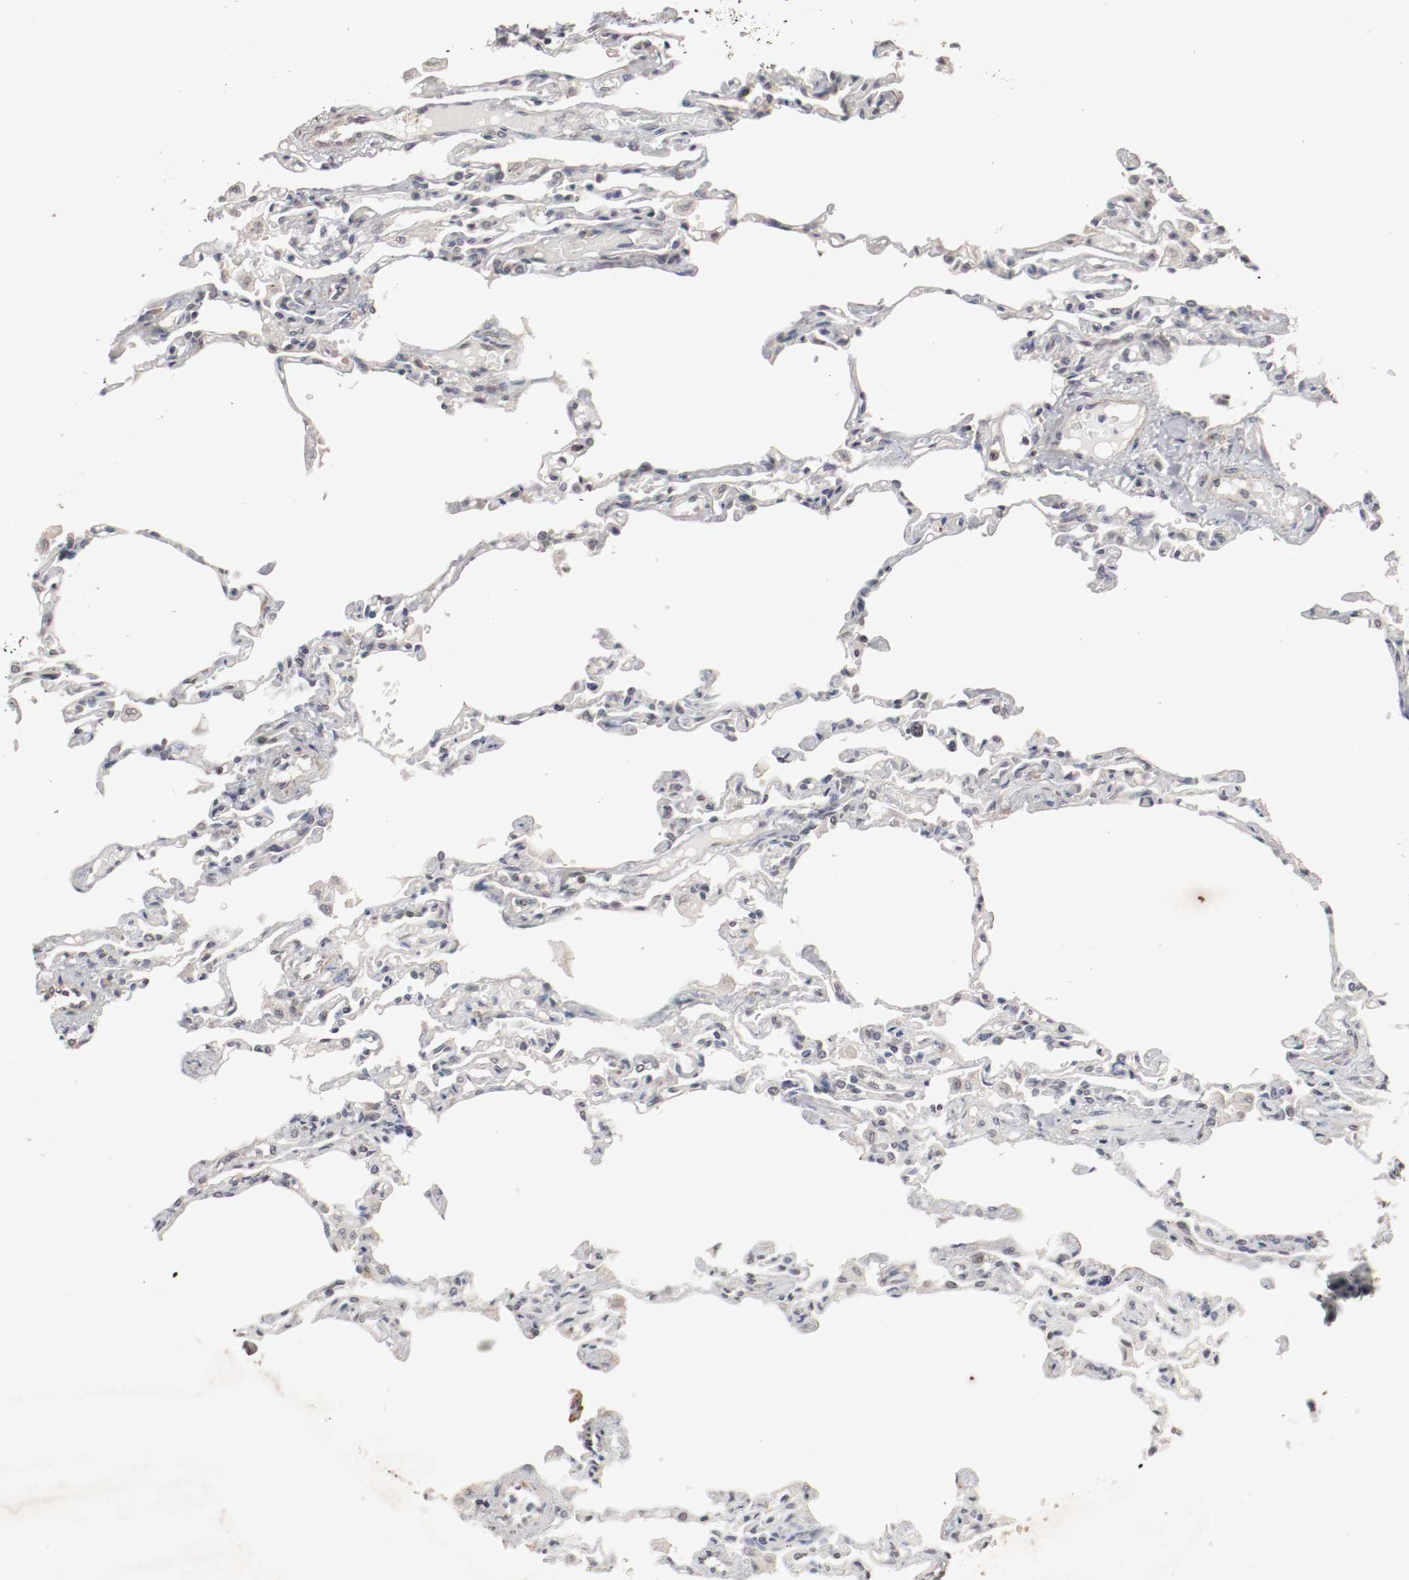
{"staining": {"intensity": "moderate", "quantity": "25%-75%", "location": "cytoplasmic/membranous,nuclear"}, "tissue": "lung", "cell_type": "Alveolar cells", "image_type": "normal", "snomed": [{"axis": "morphology", "description": "Normal tissue, NOS"}, {"axis": "topography", "description": "Lung"}], "caption": "High-power microscopy captured an immunohistochemistry (IHC) photomicrograph of unremarkable lung, revealing moderate cytoplasmic/membranous,nuclear expression in about 25%-75% of alveolar cells.", "gene": "CSNK2B", "patient": {"sex": "male", "age": 21}}